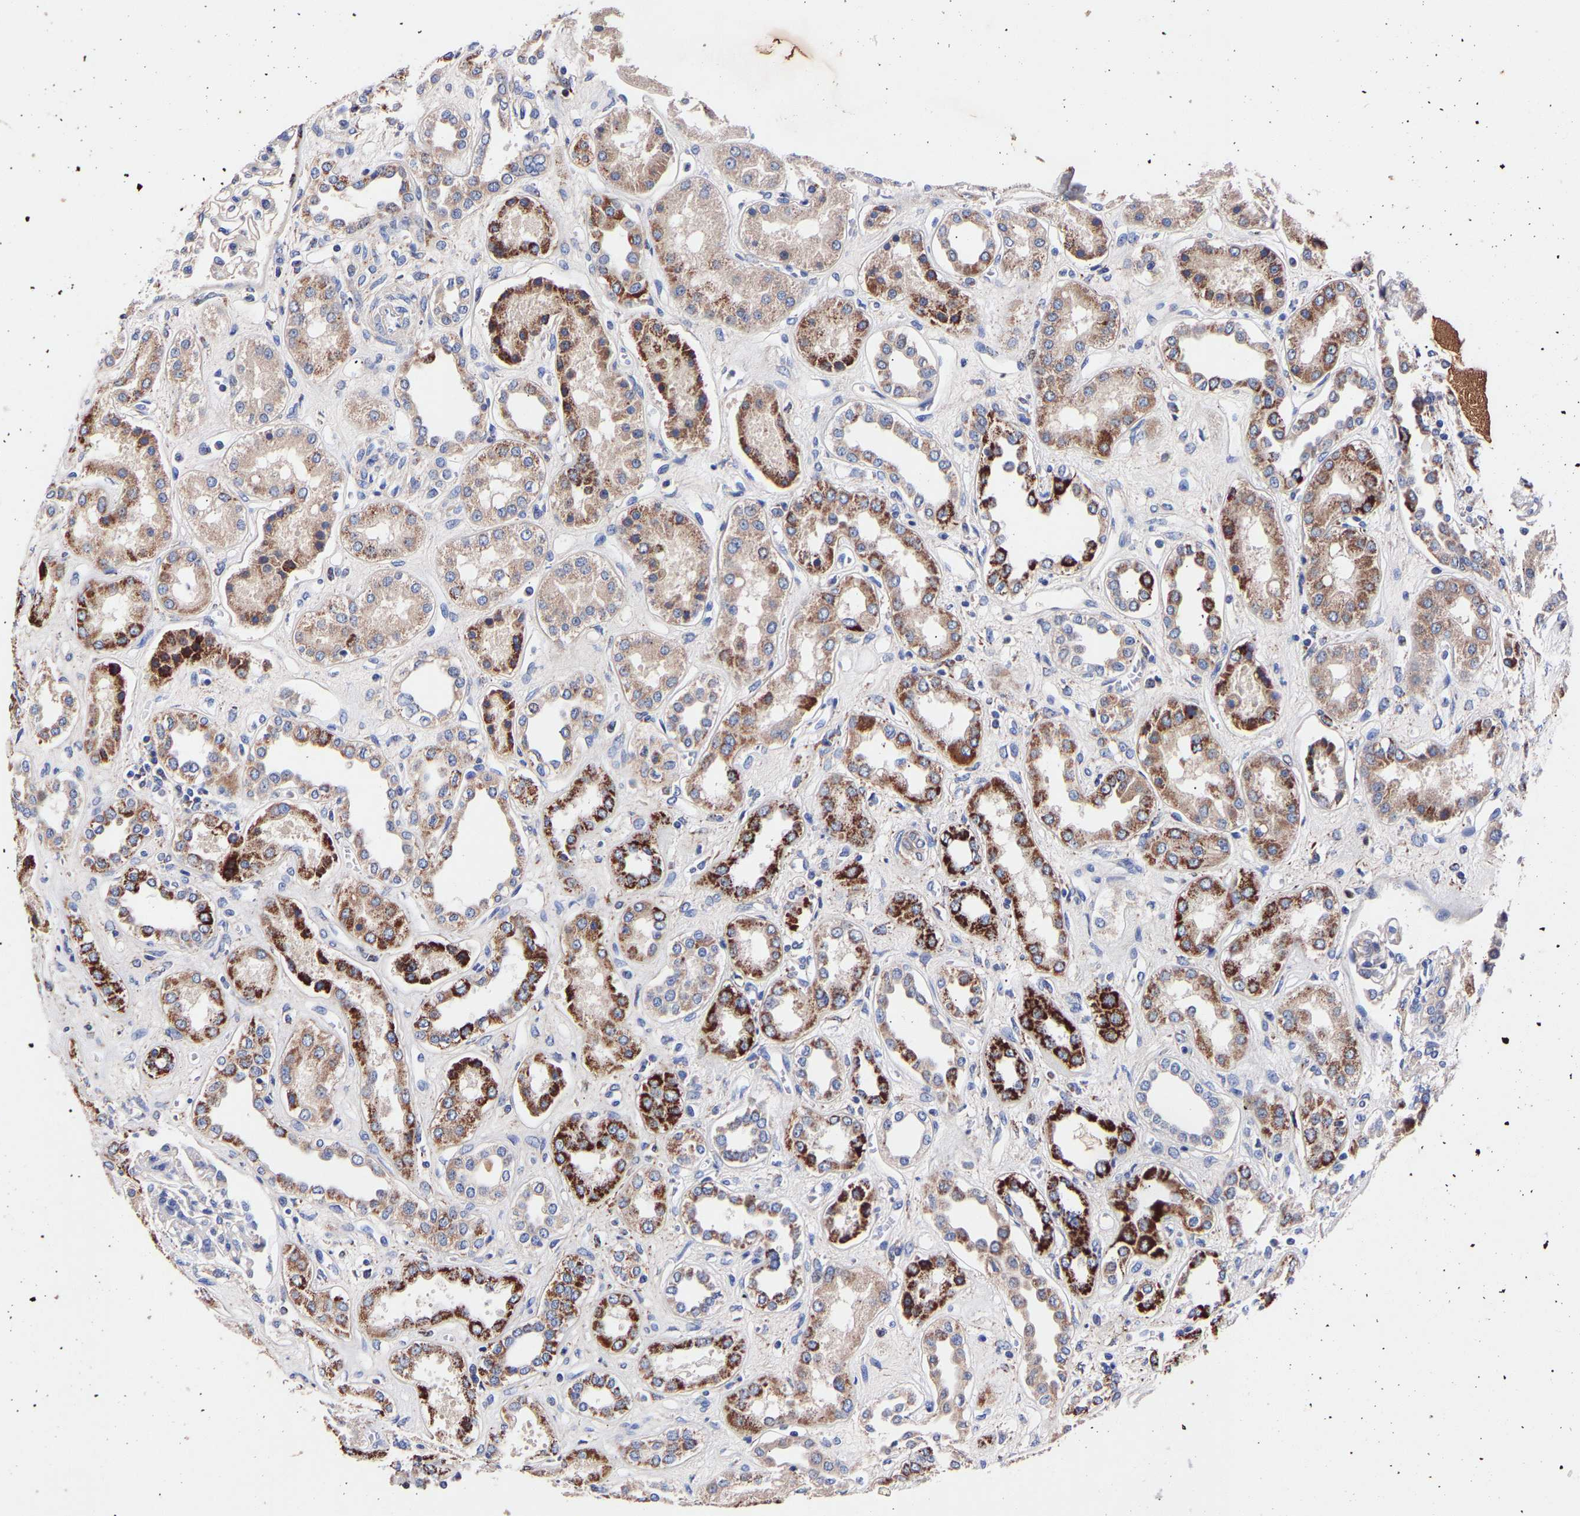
{"staining": {"intensity": "negative", "quantity": "none", "location": "none"}, "tissue": "kidney", "cell_type": "Cells in glomeruli", "image_type": "normal", "snomed": [{"axis": "morphology", "description": "Normal tissue, NOS"}, {"axis": "topography", "description": "Kidney"}], "caption": "High power microscopy micrograph of an immunohistochemistry (IHC) photomicrograph of benign kidney, revealing no significant positivity in cells in glomeruli. (DAB (3,3'-diaminobenzidine) immunohistochemistry (IHC) visualized using brightfield microscopy, high magnification).", "gene": "SEM1", "patient": {"sex": "male", "age": 59}}